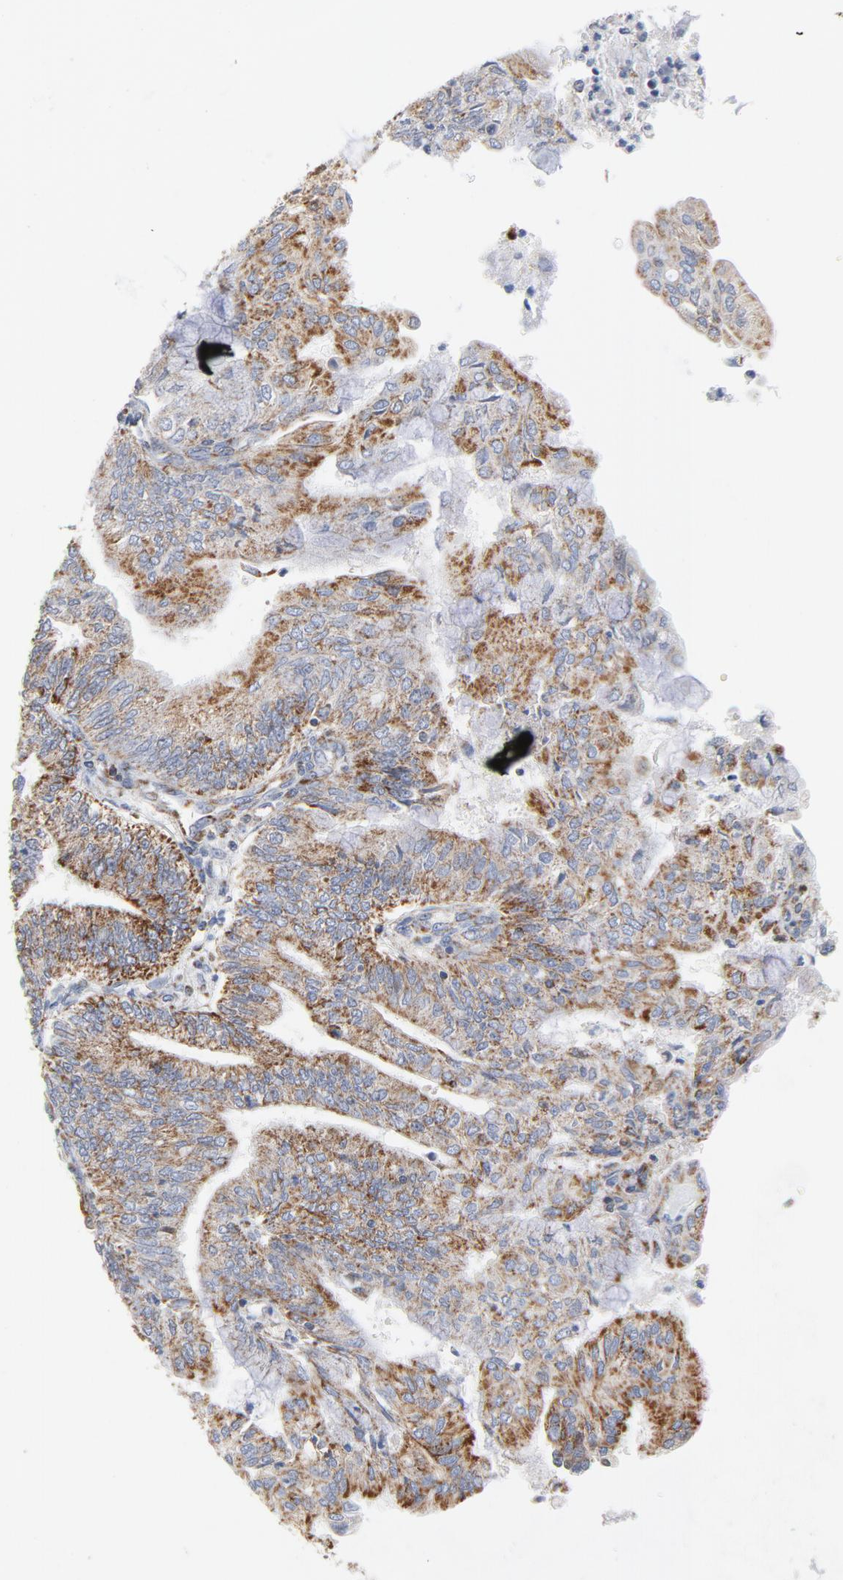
{"staining": {"intensity": "moderate", "quantity": ">75%", "location": "cytoplasmic/membranous"}, "tissue": "endometrial cancer", "cell_type": "Tumor cells", "image_type": "cancer", "snomed": [{"axis": "morphology", "description": "Adenocarcinoma, NOS"}, {"axis": "topography", "description": "Endometrium"}], "caption": "High-power microscopy captured an immunohistochemistry (IHC) photomicrograph of endometrial cancer (adenocarcinoma), revealing moderate cytoplasmic/membranous expression in about >75% of tumor cells.", "gene": "DIABLO", "patient": {"sex": "female", "age": 59}}